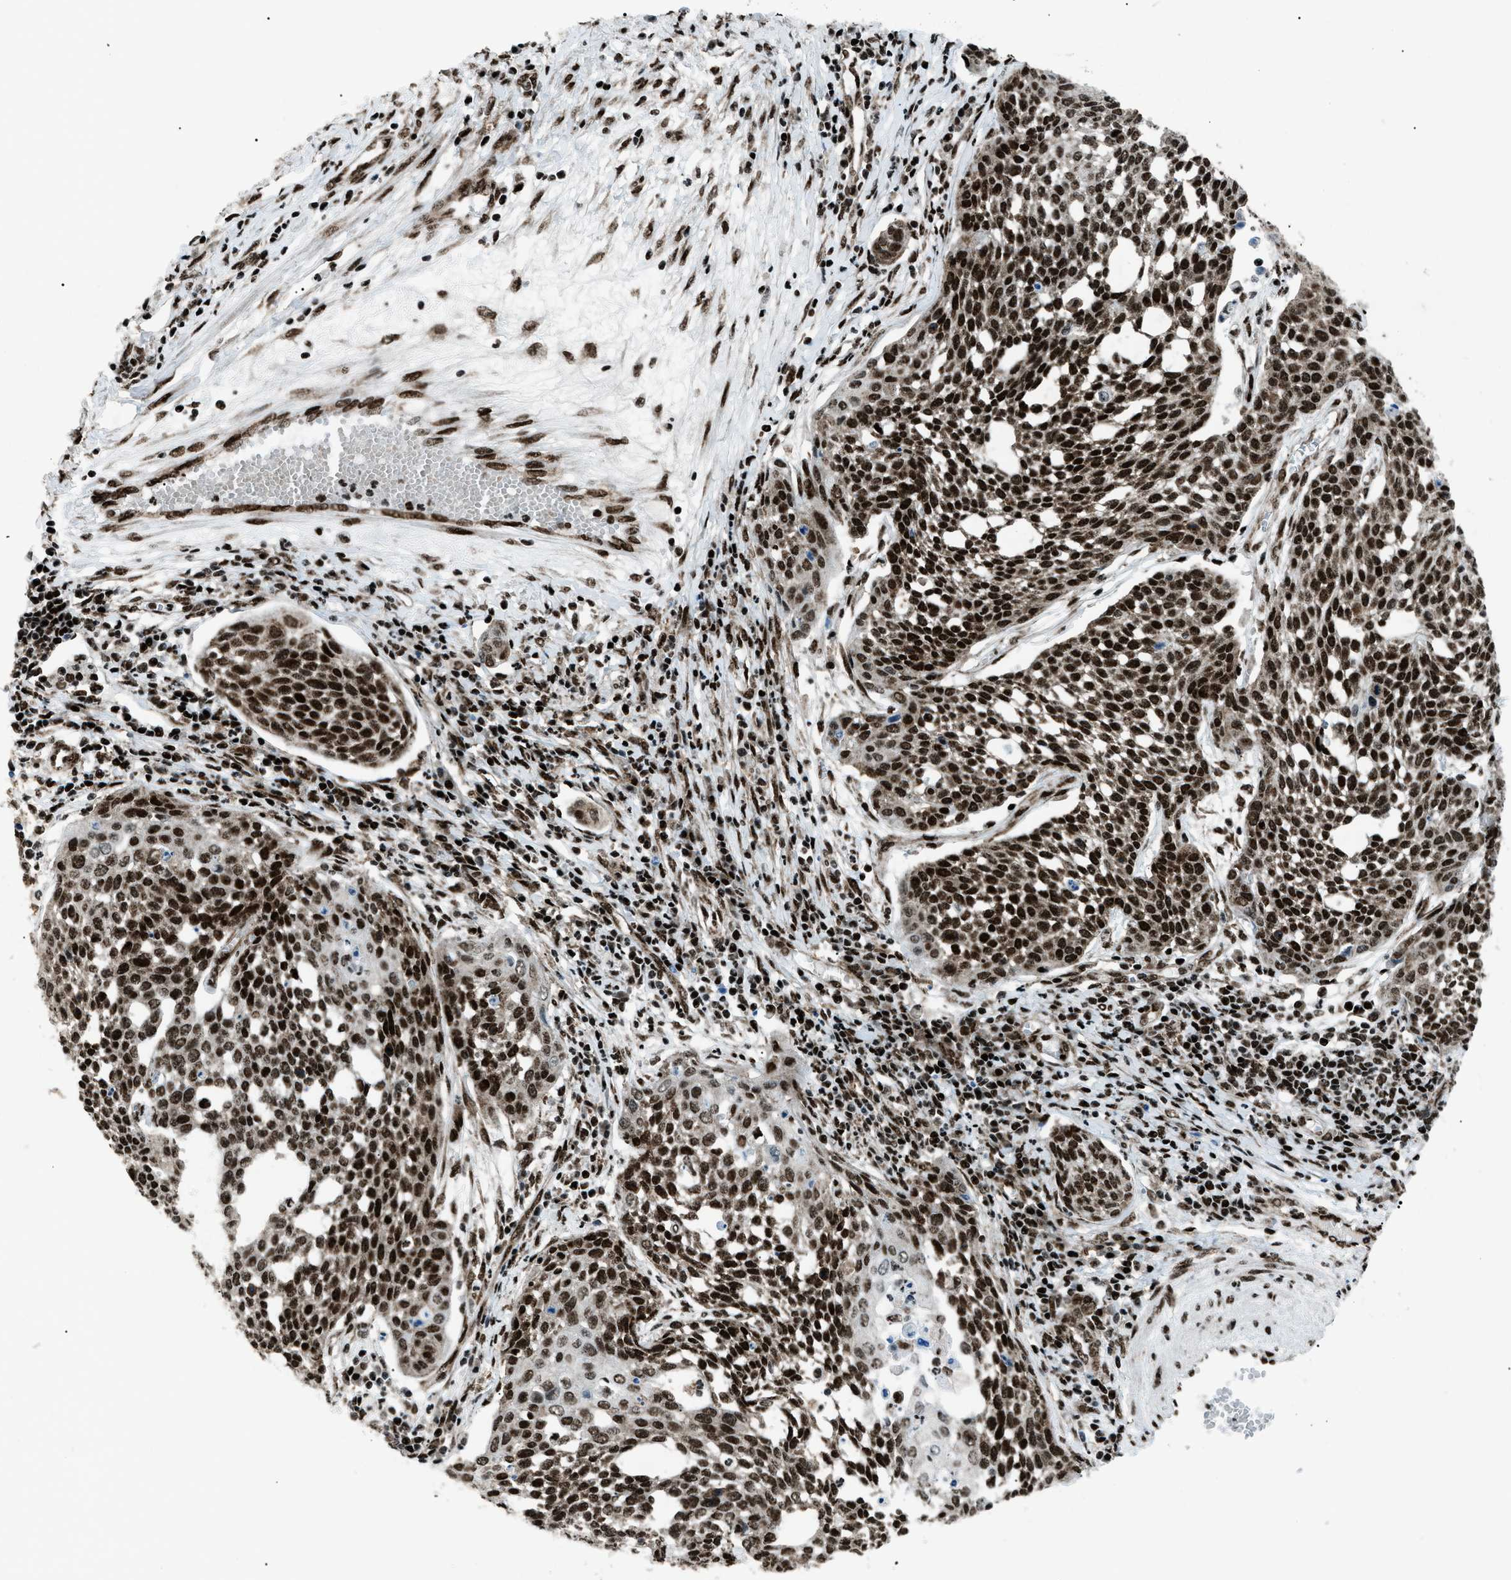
{"staining": {"intensity": "strong", "quantity": ">75%", "location": "nuclear"}, "tissue": "cervical cancer", "cell_type": "Tumor cells", "image_type": "cancer", "snomed": [{"axis": "morphology", "description": "Squamous cell carcinoma, NOS"}, {"axis": "topography", "description": "Cervix"}], "caption": "Brown immunohistochemical staining in cervical cancer (squamous cell carcinoma) exhibits strong nuclear expression in about >75% of tumor cells.", "gene": "HNRNPK", "patient": {"sex": "female", "age": 34}}